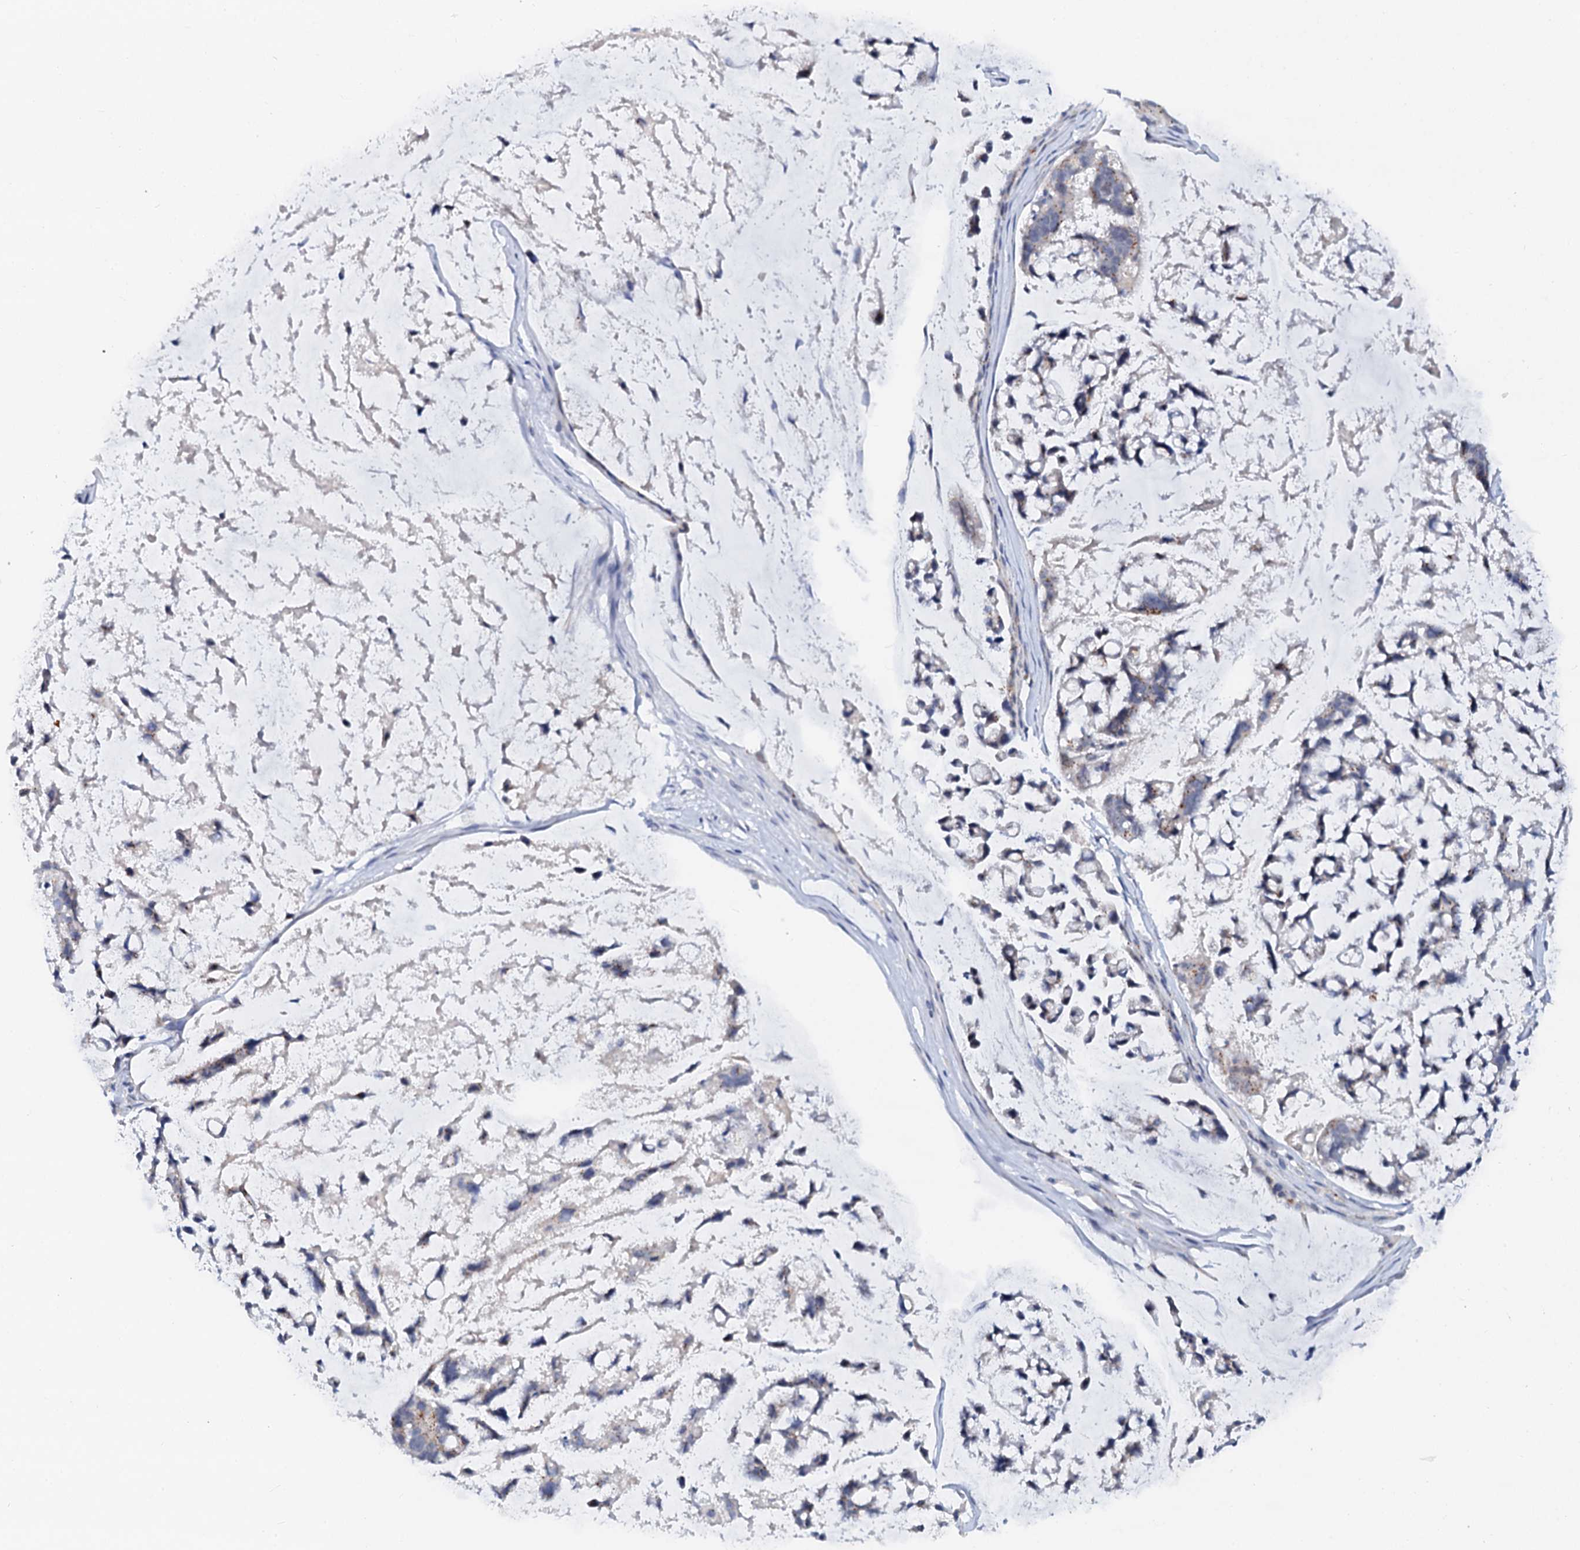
{"staining": {"intensity": "negative", "quantity": "none", "location": "none"}, "tissue": "stomach cancer", "cell_type": "Tumor cells", "image_type": "cancer", "snomed": [{"axis": "morphology", "description": "Adenocarcinoma, NOS"}, {"axis": "topography", "description": "Stomach, lower"}], "caption": "A high-resolution histopathology image shows IHC staining of stomach adenocarcinoma, which shows no significant expression in tumor cells.", "gene": "NALF1", "patient": {"sex": "male", "age": 67}}